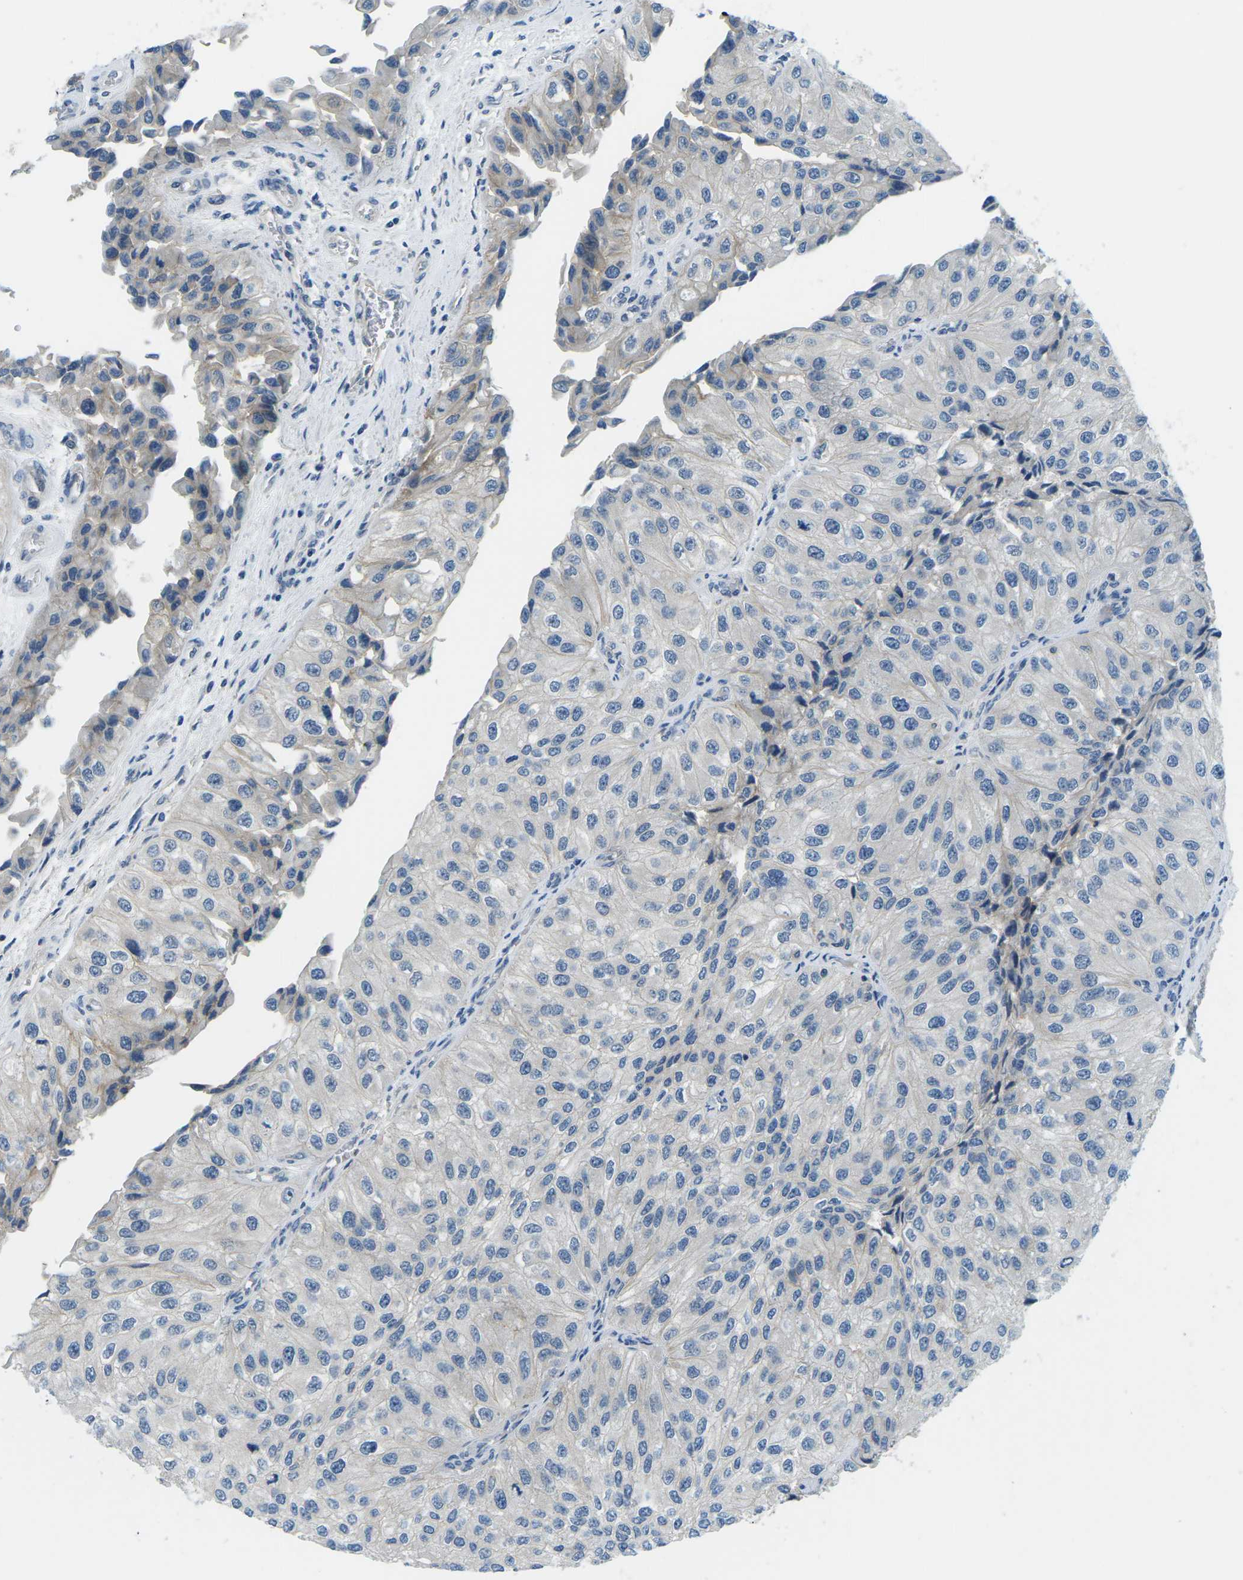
{"staining": {"intensity": "negative", "quantity": "none", "location": "none"}, "tissue": "urothelial cancer", "cell_type": "Tumor cells", "image_type": "cancer", "snomed": [{"axis": "morphology", "description": "Urothelial carcinoma, High grade"}, {"axis": "topography", "description": "Kidney"}, {"axis": "topography", "description": "Urinary bladder"}], "caption": "High magnification brightfield microscopy of urothelial cancer stained with DAB (brown) and counterstained with hematoxylin (blue): tumor cells show no significant expression.", "gene": "CTNND1", "patient": {"sex": "male", "age": 77}}